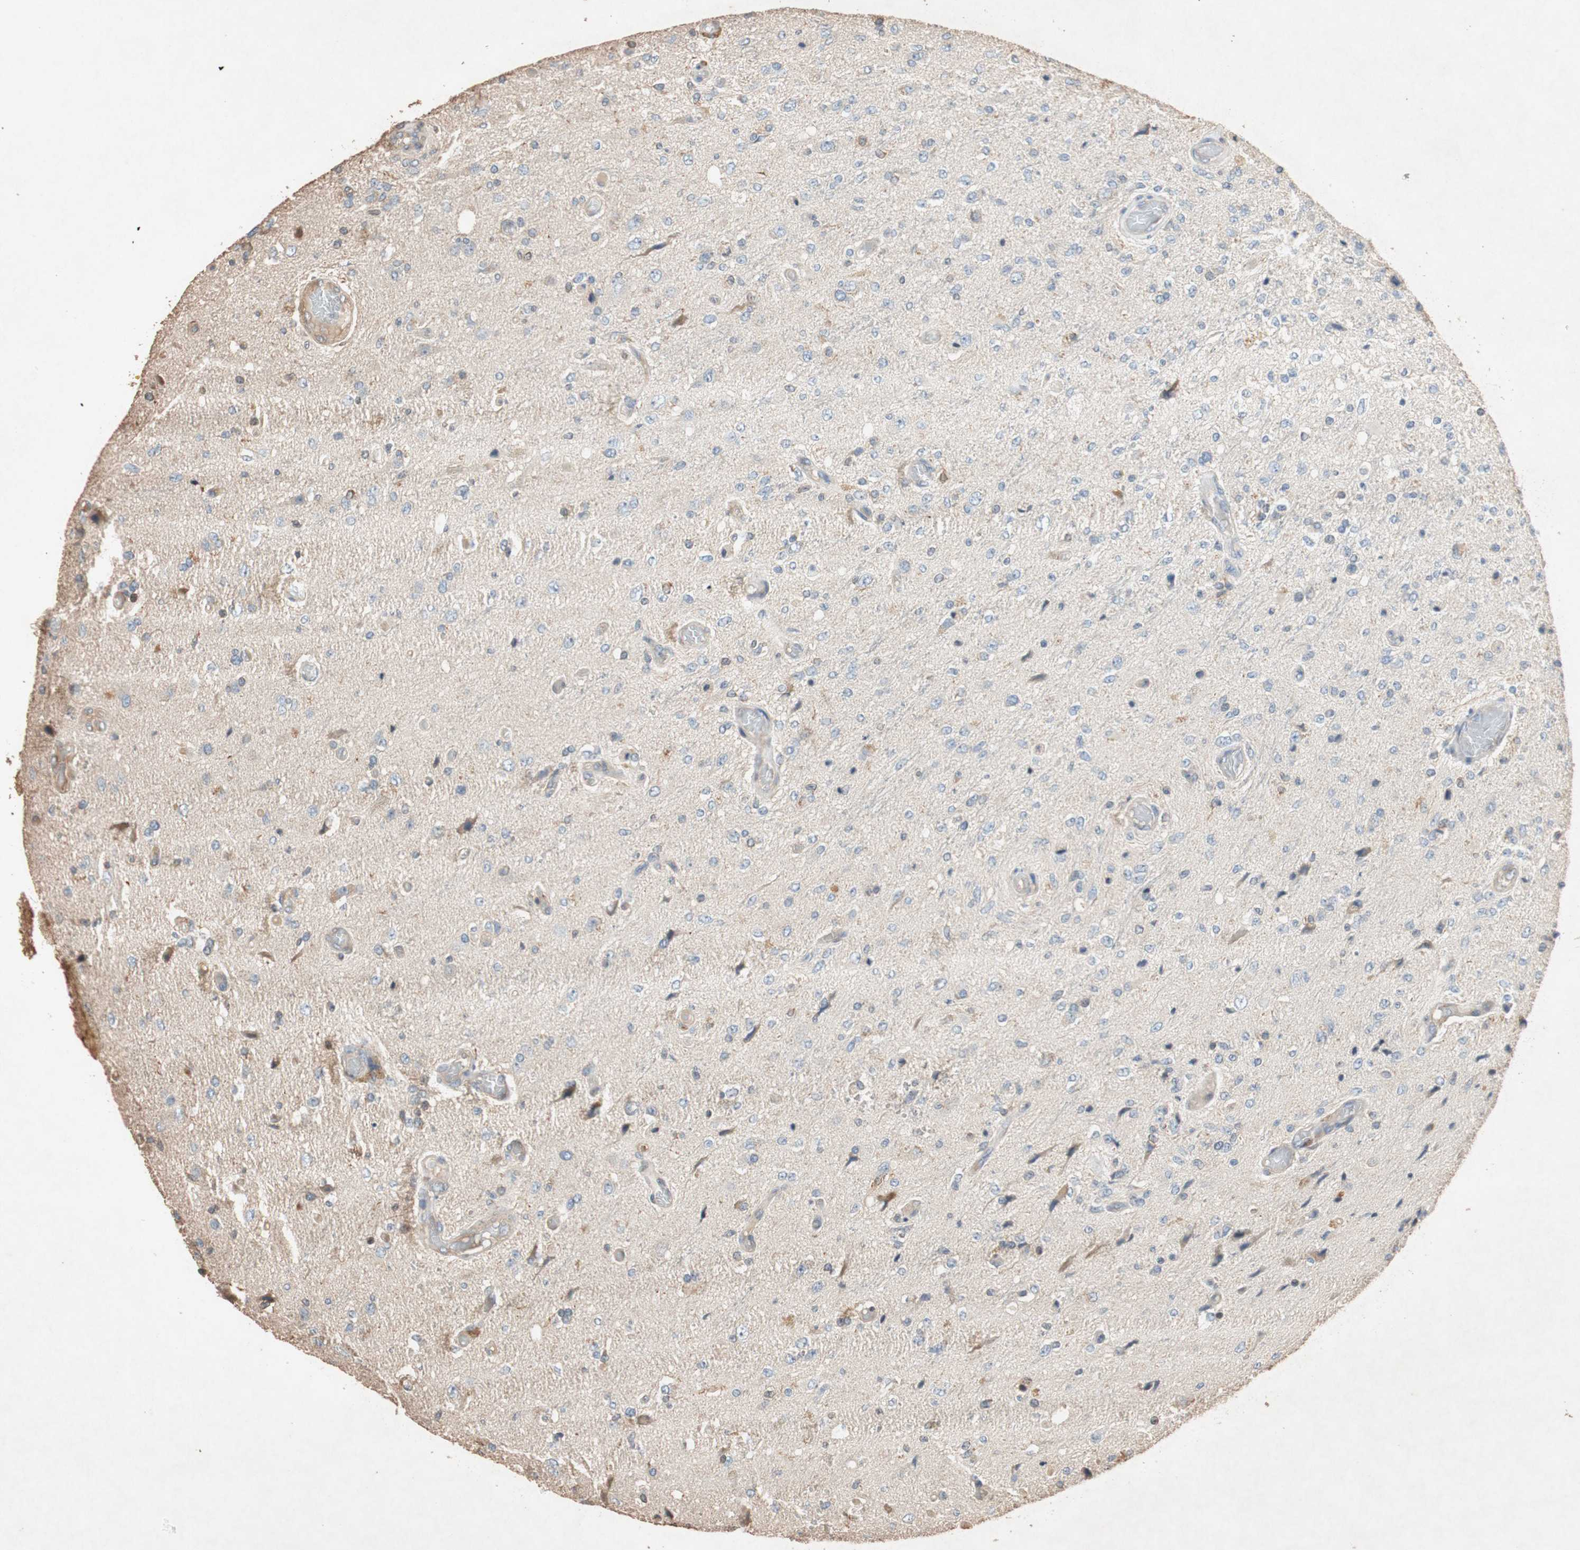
{"staining": {"intensity": "negative", "quantity": "none", "location": "none"}, "tissue": "glioma", "cell_type": "Tumor cells", "image_type": "cancer", "snomed": [{"axis": "morphology", "description": "Normal tissue, NOS"}, {"axis": "morphology", "description": "Glioma, malignant, High grade"}, {"axis": "topography", "description": "Cerebral cortex"}], "caption": "Immunohistochemistry photomicrograph of neoplastic tissue: human glioma stained with DAB shows no significant protein expression in tumor cells.", "gene": "TUBB", "patient": {"sex": "male", "age": 77}}